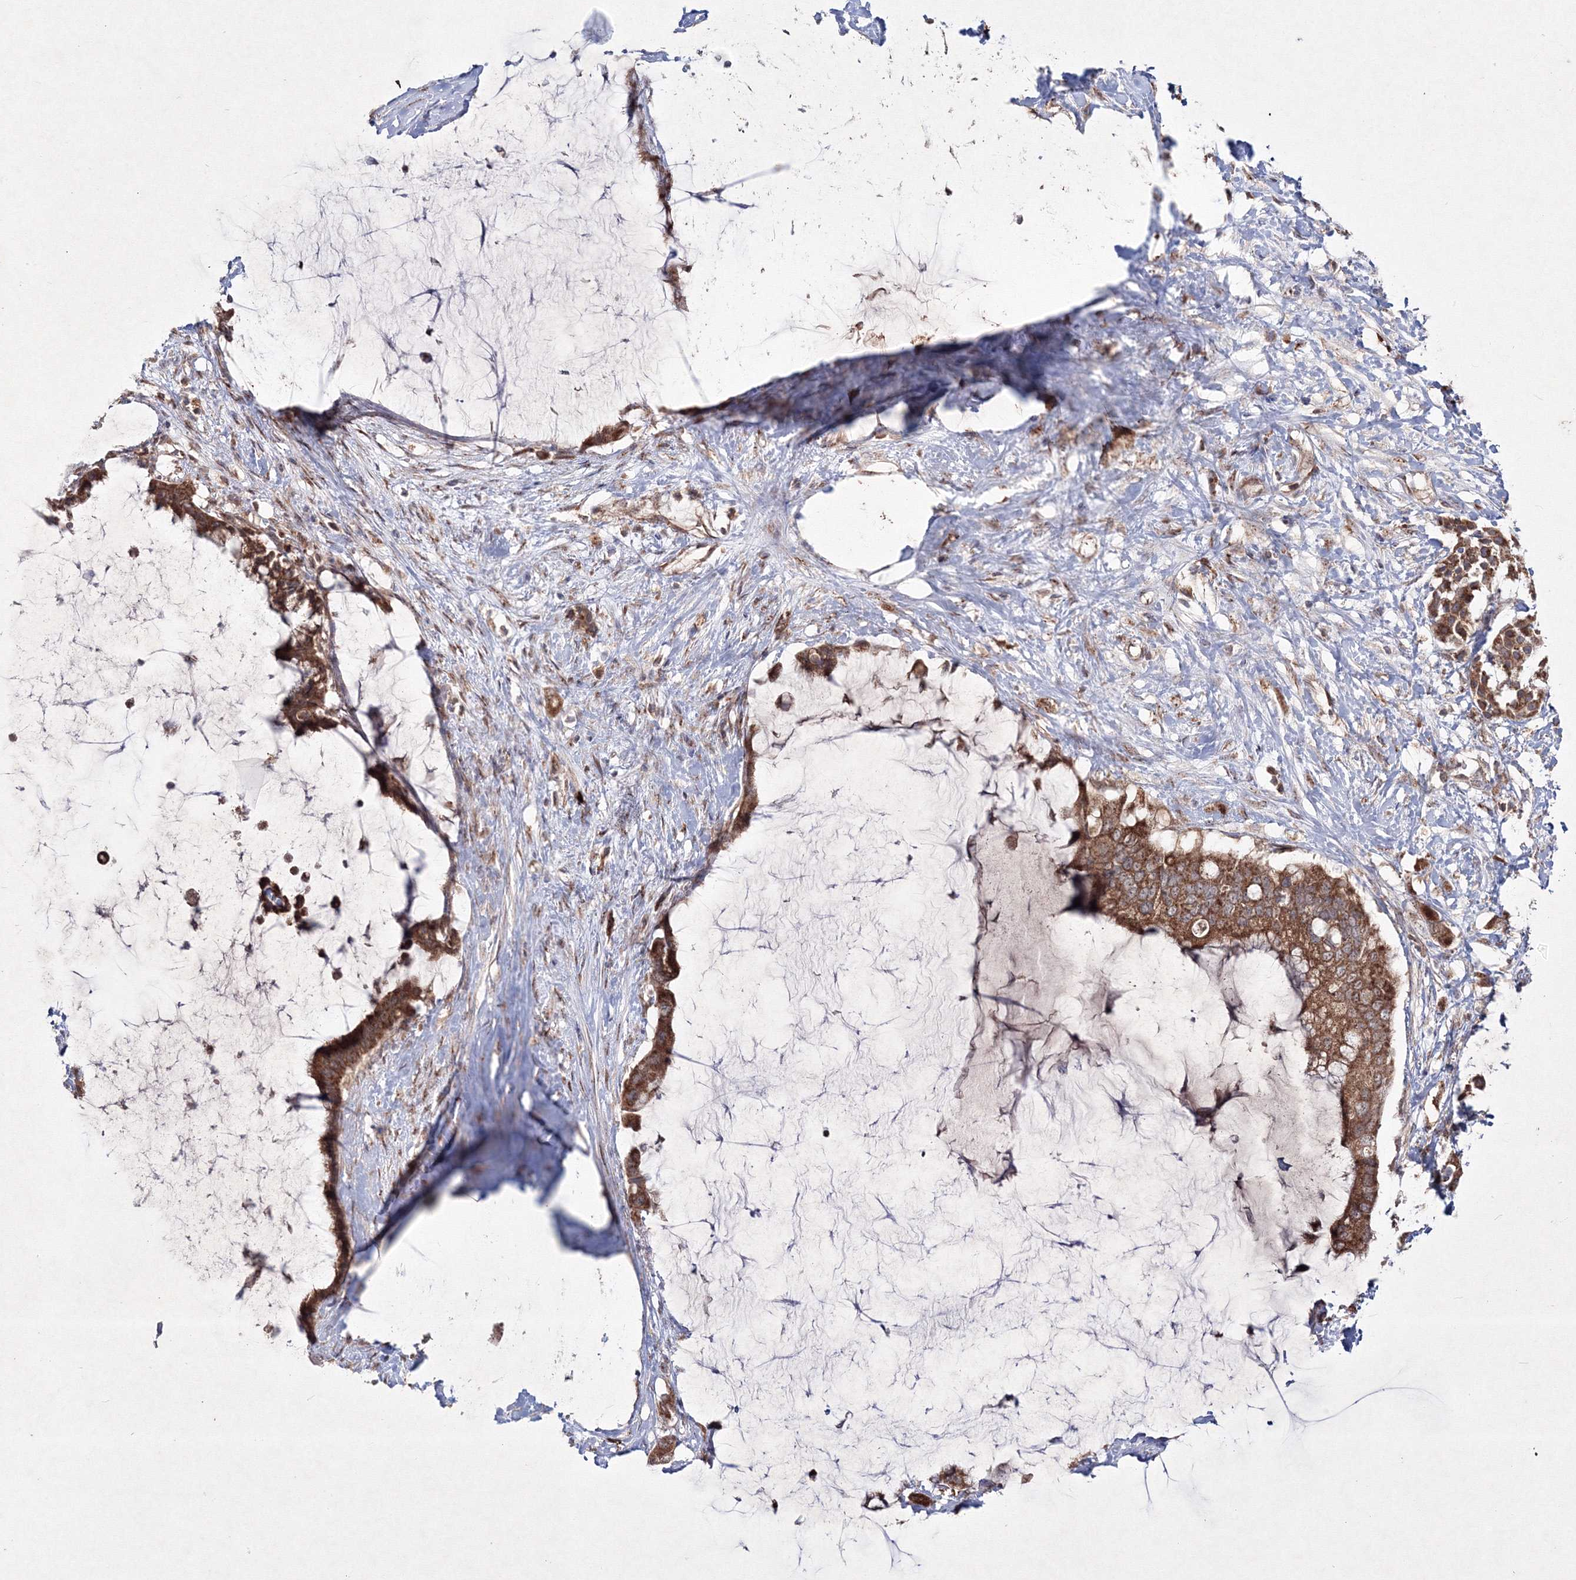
{"staining": {"intensity": "moderate", "quantity": ">75%", "location": "cytoplasmic/membranous"}, "tissue": "pancreatic cancer", "cell_type": "Tumor cells", "image_type": "cancer", "snomed": [{"axis": "morphology", "description": "Adenocarcinoma, NOS"}, {"axis": "topography", "description": "Pancreas"}], "caption": "An IHC photomicrograph of tumor tissue is shown. Protein staining in brown highlights moderate cytoplasmic/membranous positivity in pancreatic cancer (adenocarcinoma) within tumor cells.", "gene": "PEX13", "patient": {"sex": "male", "age": 41}}